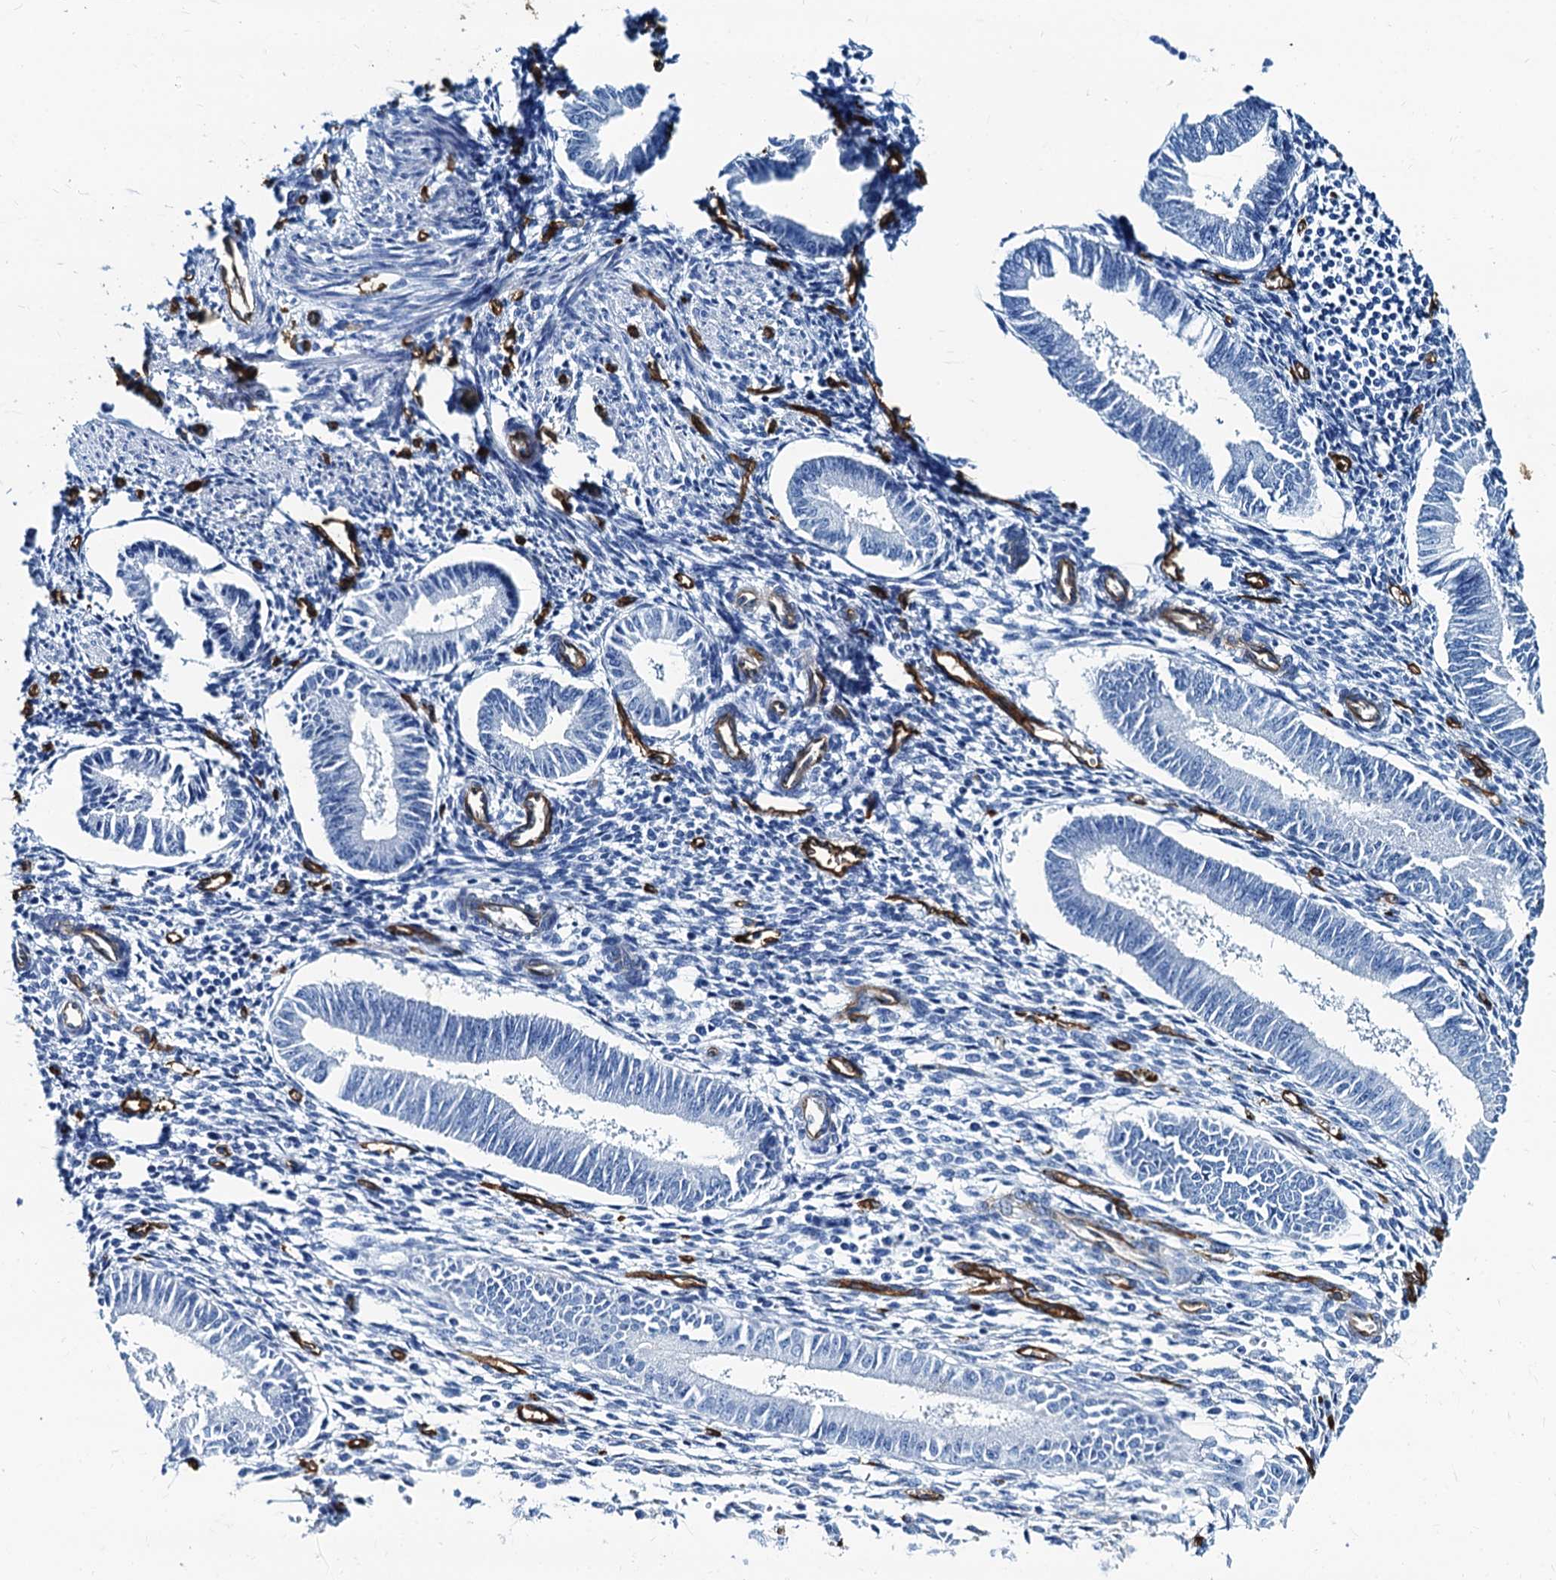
{"staining": {"intensity": "negative", "quantity": "none", "location": "none"}, "tissue": "endometrium", "cell_type": "Cells in endometrial stroma", "image_type": "normal", "snomed": [{"axis": "morphology", "description": "Normal tissue, NOS"}, {"axis": "topography", "description": "Uterus"}, {"axis": "topography", "description": "Endometrium"}], "caption": "Immunohistochemical staining of normal human endometrium exhibits no significant expression in cells in endometrial stroma. (Brightfield microscopy of DAB (3,3'-diaminobenzidine) IHC at high magnification).", "gene": "CAVIN2", "patient": {"sex": "female", "age": 48}}